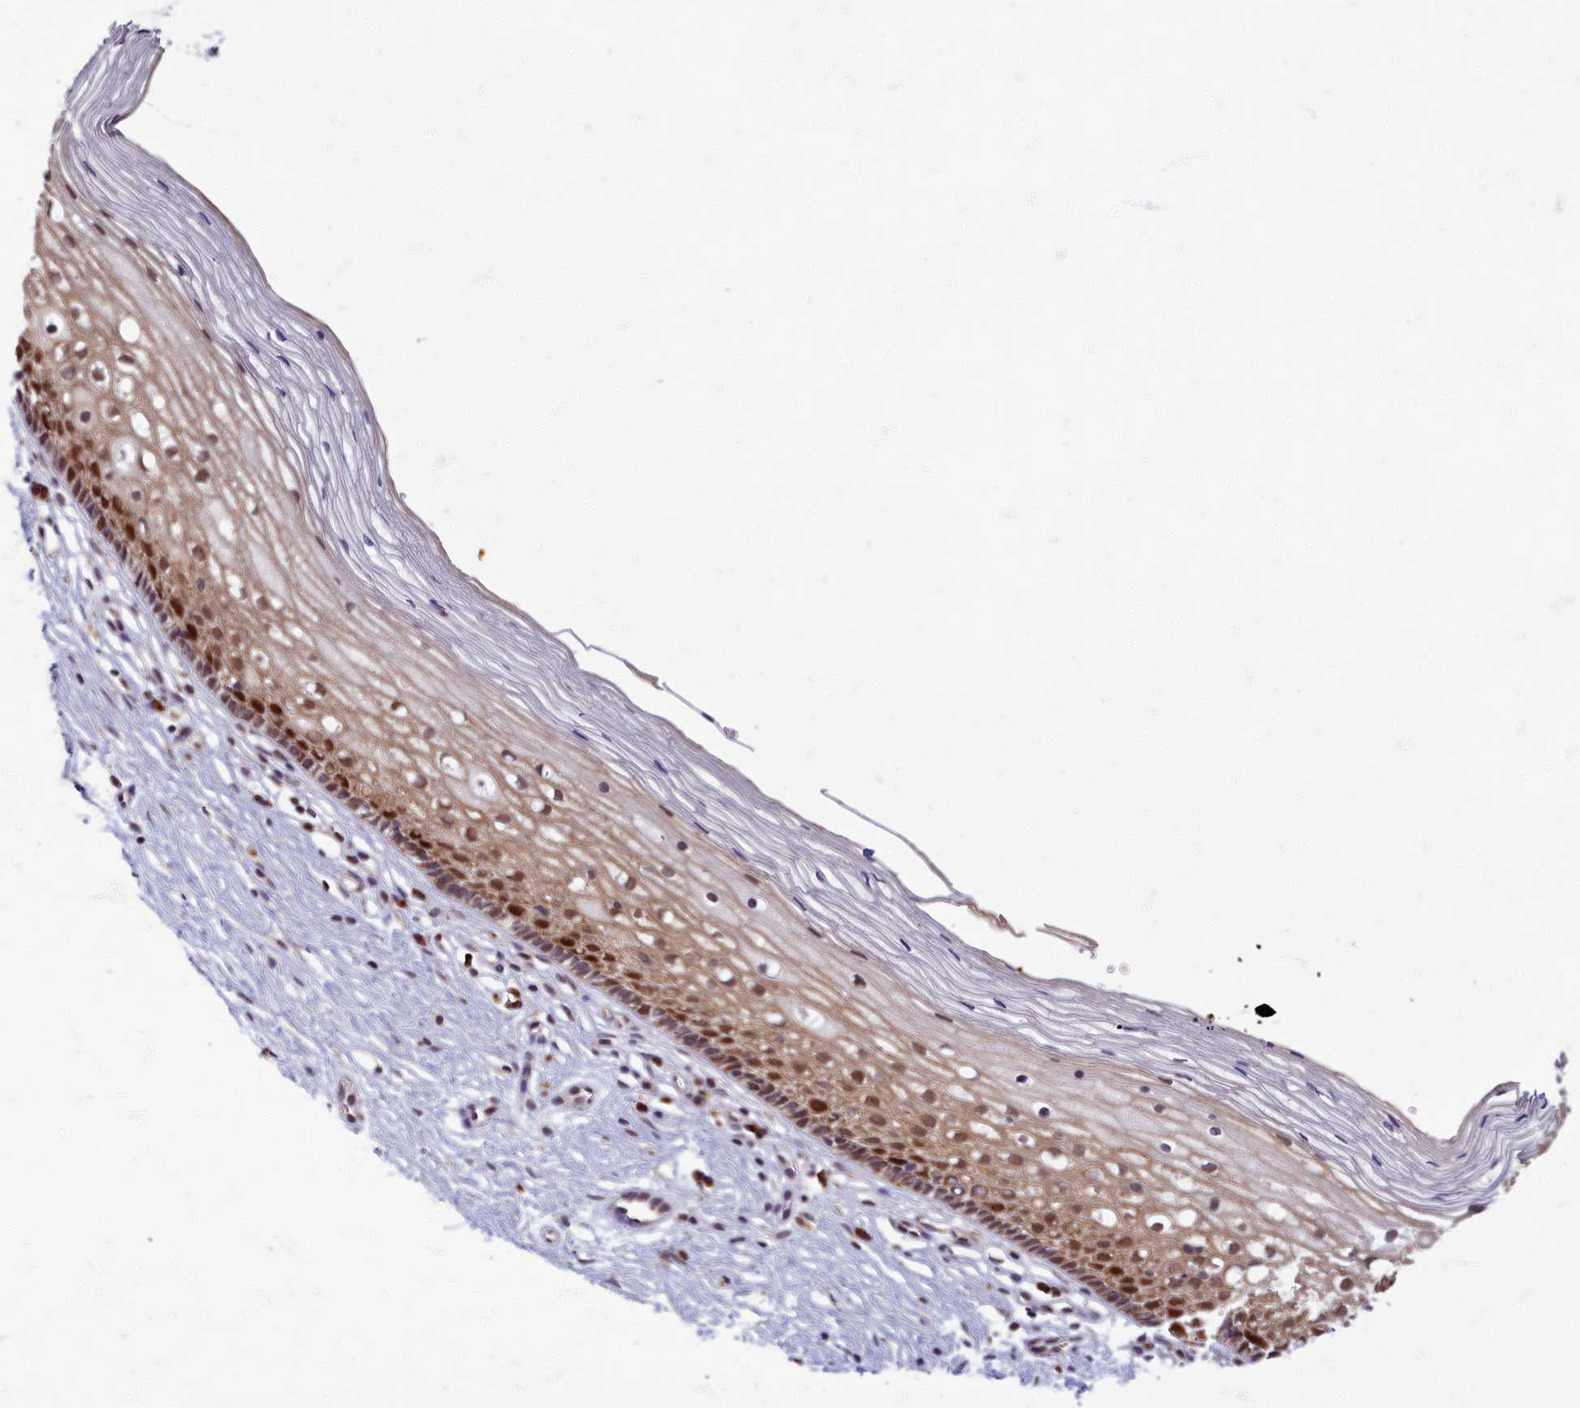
{"staining": {"intensity": "moderate", "quantity": "25%-75%", "location": "nuclear"}, "tissue": "cervix", "cell_type": "Glandular cells", "image_type": "normal", "snomed": [{"axis": "morphology", "description": "Normal tissue, NOS"}, {"axis": "topography", "description": "Cervix"}], "caption": "This image exhibits IHC staining of unremarkable cervix, with medium moderate nuclear expression in approximately 25%-75% of glandular cells.", "gene": "EARS2", "patient": {"sex": "female", "age": 27}}